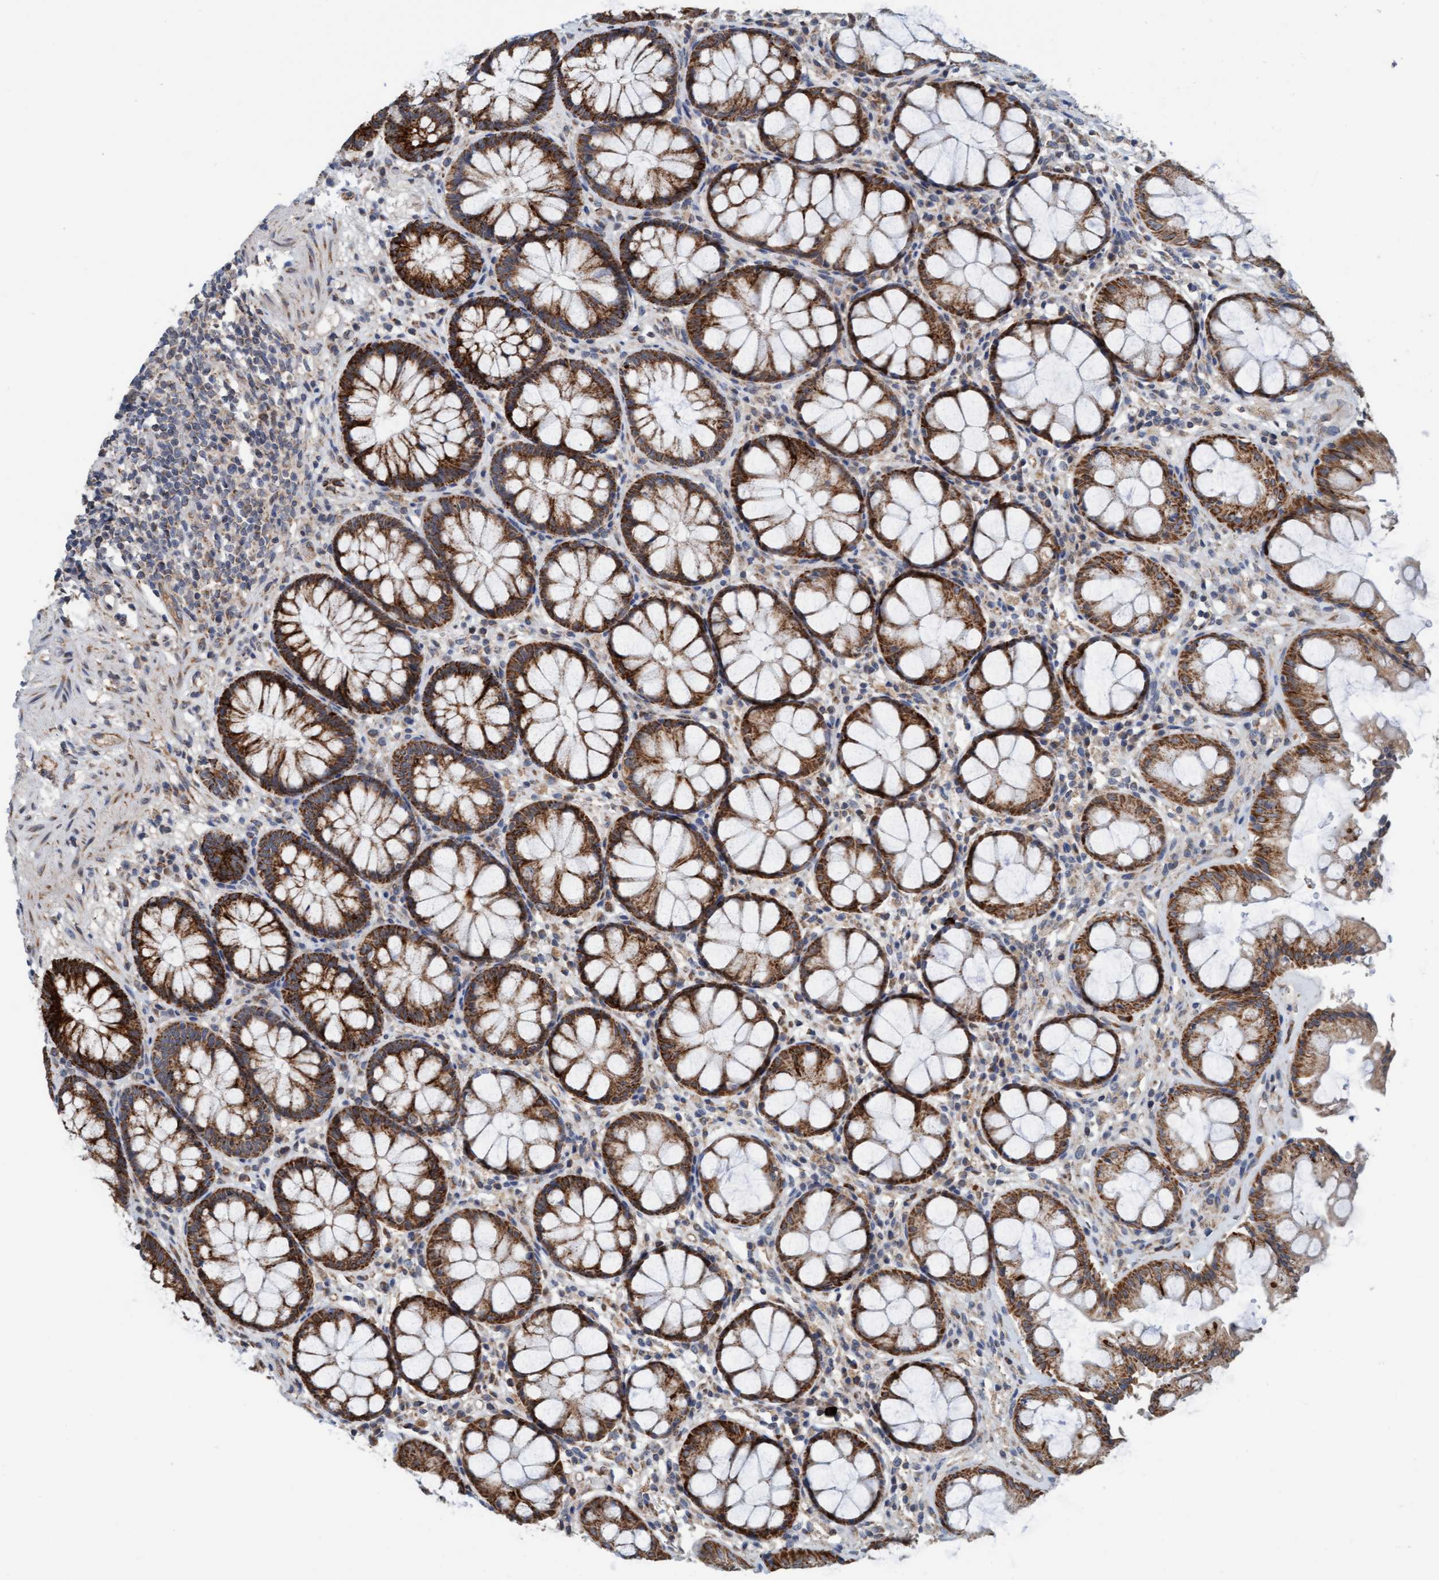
{"staining": {"intensity": "moderate", "quantity": ">75%", "location": "cytoplasmic/membranous"}, "tissue": "rectum", "cell_type": "Glandular cells", "image_type": "normal", "snomed": [{"axis": "morphology", "description": "Normal tissue, NOS"}, {"axis": "topography", "description": "Rectum"}], "caption": "Rectum stained with DAB (3,3'-diaminobenzidine) immunohistochemistry exhibits medium levels of moderate cytoplasmic/membranous positivity in about >75% of glandular cells.", "gene": "ZNF566", "patient": {"sex": "male", "age": 64}}